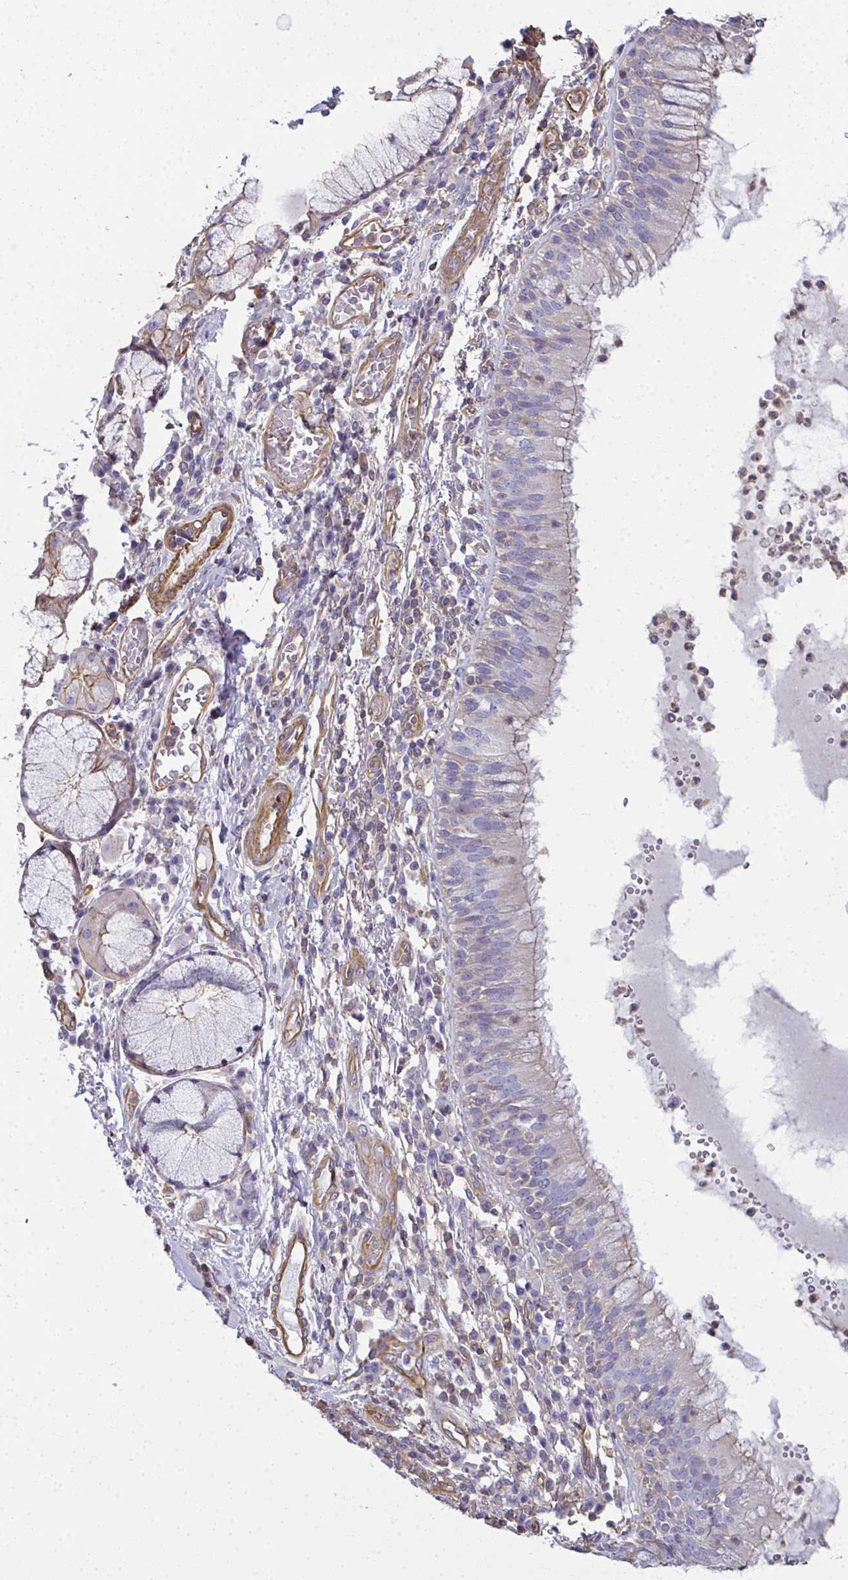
{"staining": {"intensity": "negative", "quantity": "none", "location": "none"}, "tissue": "bronchus", "cell_type": "Respiratory epithelial cells", "image_type": "normal", "snomed": [{"axis": "morphology", "description": "Normal tissue, NOS"}, {"axis": "topography", "description": "Cartilage tissue"}, {"axis": "topography", "description": "Bronchus"}], "caption": "A photomicrograph of human bronchus is negative for staining in respiratory epithelial cells. (Brightfield microscopy of DAB (3,3'-diaminobenzidine) IHC at high magnification).", "gene": "MYL1", "patient": {"sex": "male", "age": 56}}